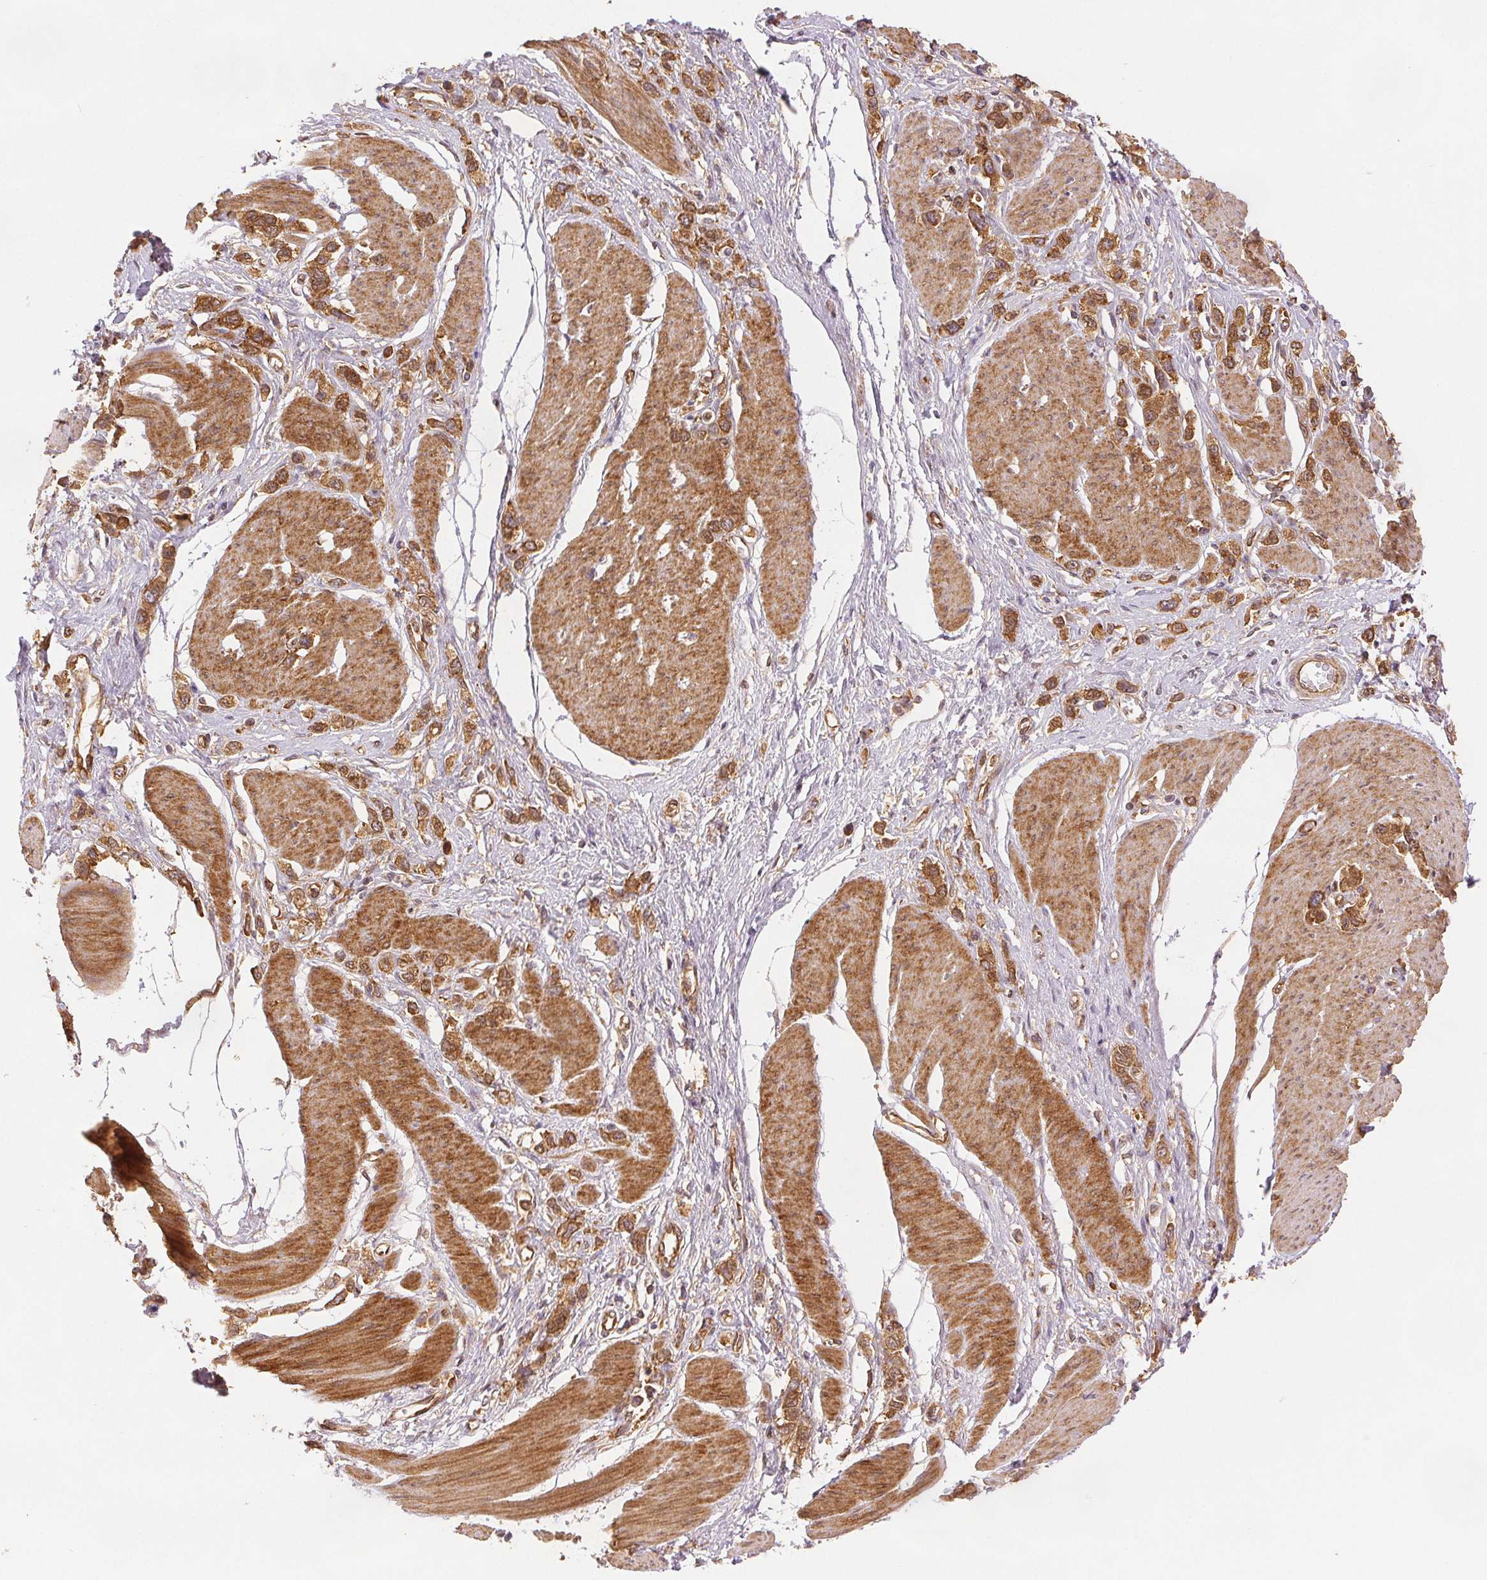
{"staining": {"intensity": "moderate", "quantity": ">75%", "location": "cytoplasmic/membranous"}, "tissue": "stomach cancer", "cell_type": "Tumor cells", "image_type": "cancer", "snomed": [{"axis": "morphology", "description": "Adenocarcinoma, NOS"}, {"axis": "topography", "description": "Stomach"}], "caption": "Tumor cells reveal medium levels of moderate cytoplasmic/membranous staining in approximately >75% of cells in adenocarcinoma (stomach). The protein of interest is shown in brown color, while the nuclei are stained blue.", "gene": "DIAPH2", "patient": {"sex": "female", "age": 65}}